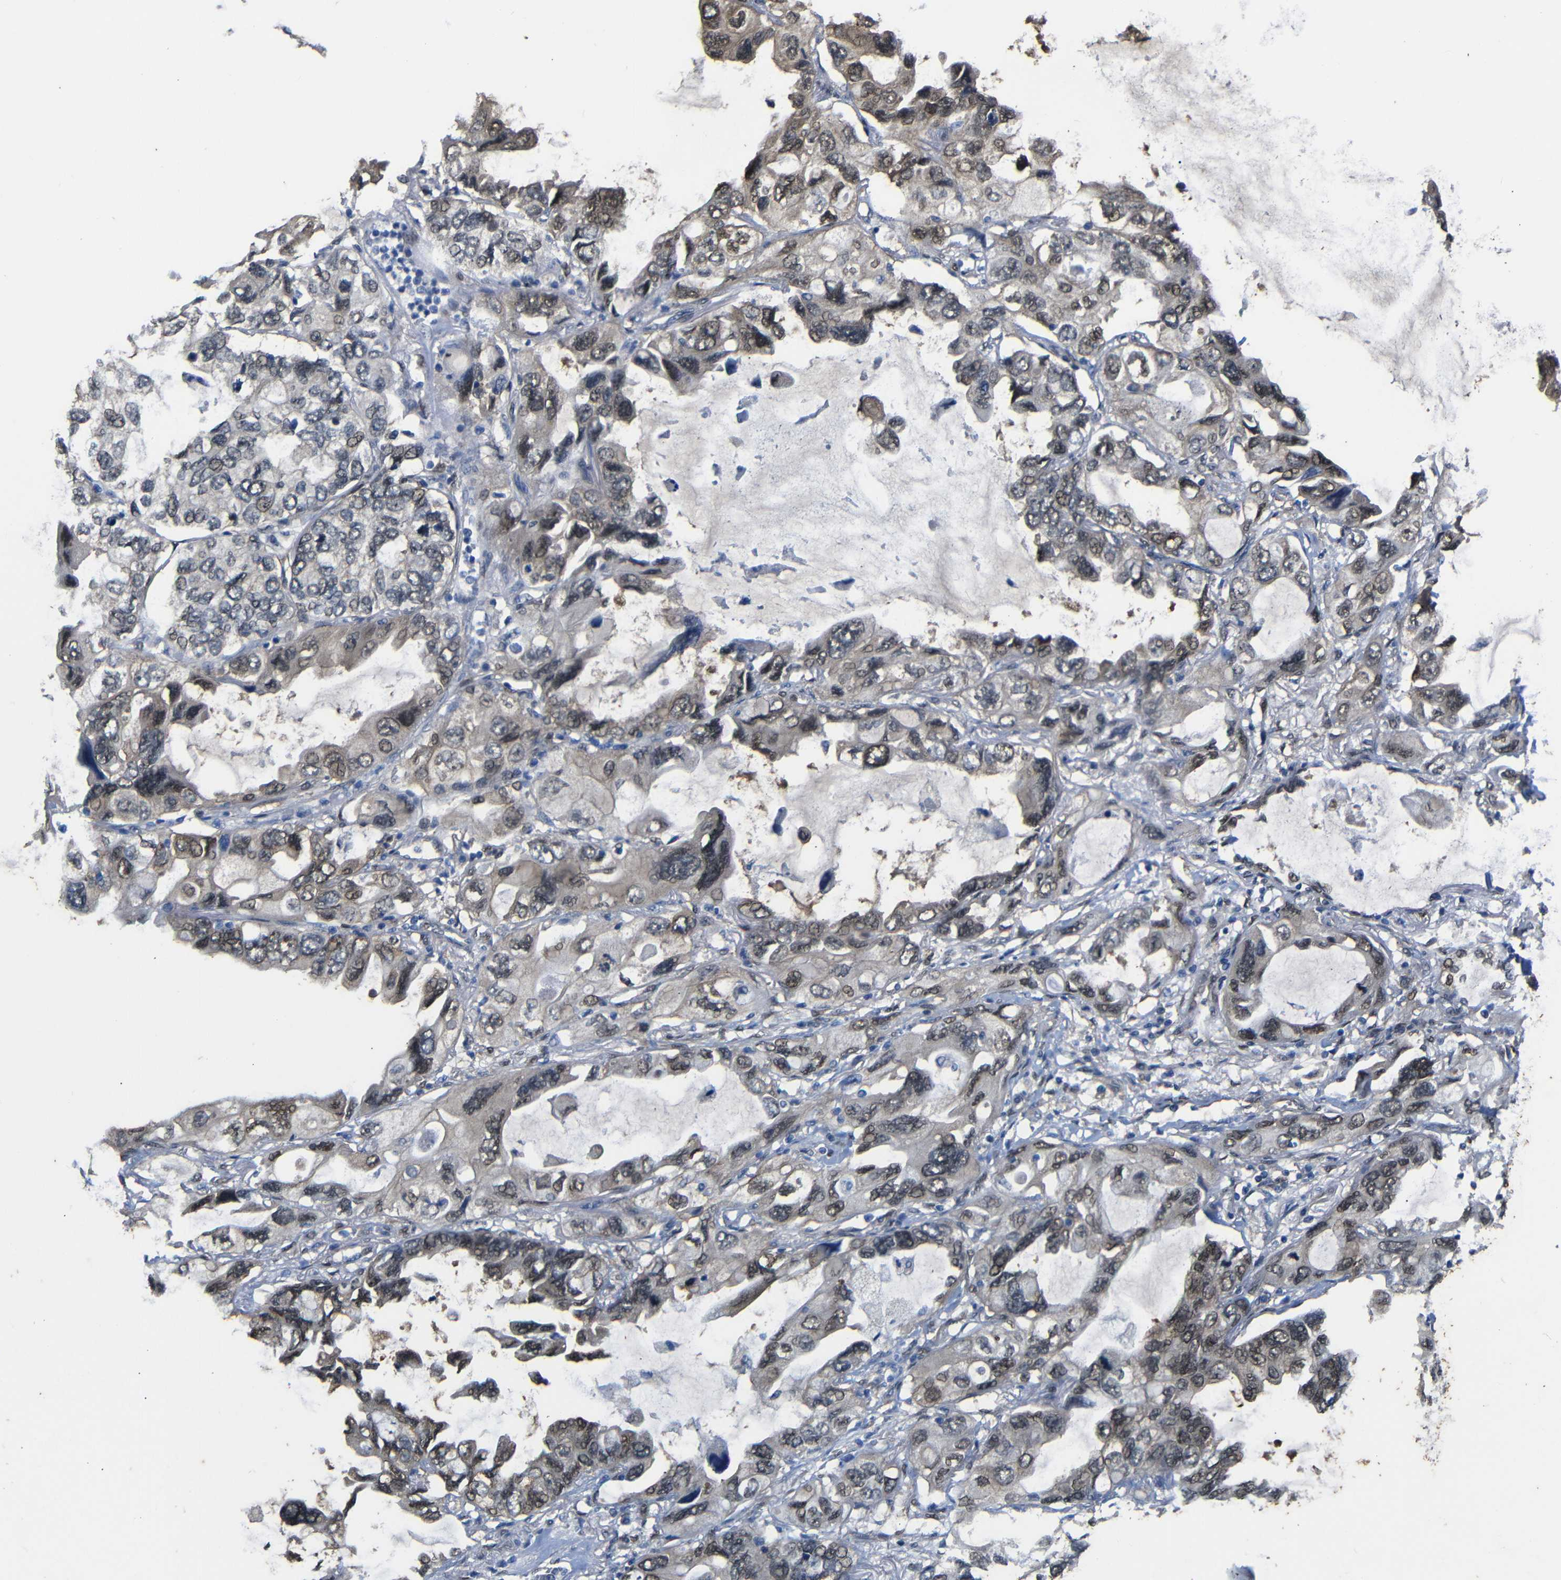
{"staining": {"intensity": "weak", "quantity": ">75%", "location": "nuclear"}, "tissue": "lung cancer", "cell_type": "Tumor cells", "image_type": "cancer", "snomed": [{"axis": "morphology", "description": "Squamous cell carcinoma, NOS"}, {"axis": "topography", "description": "Lung"}], "caption": "Approximately >75% of tumor cells in lung squamous cell carcinoma display weak nuclear protein positivity as visualized by brown immunohistochemical staining.", "gene": "YAP1", "patient": {"sex": "female", "age": 73}}